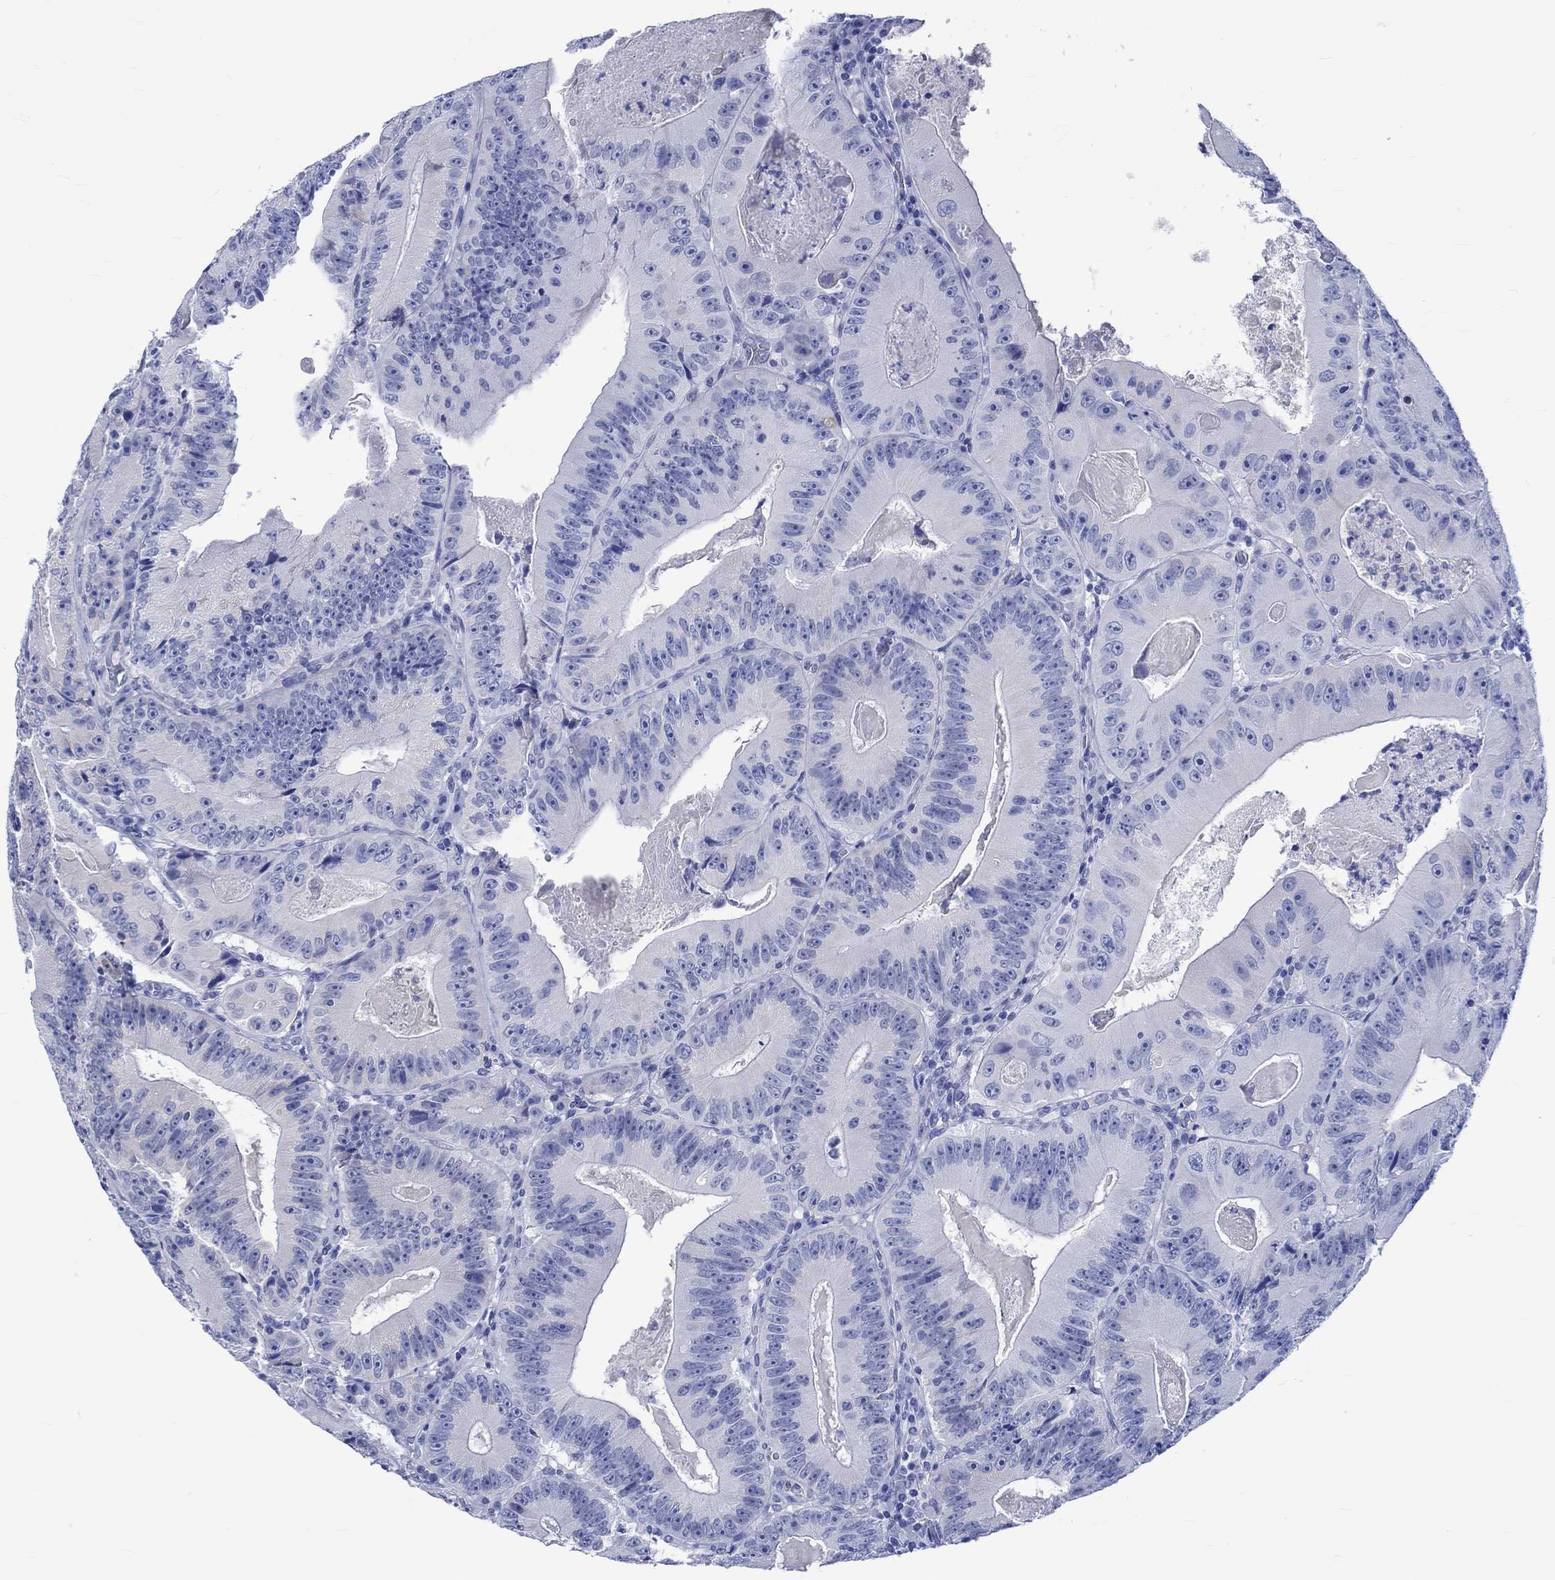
{"staining": {"intensity": "negative", "quantity": "none", "location": "none"}, "tissue": "colorectal cancer", "cell_type": "Tumor cells", "image_type": "cancer", "snomed": [{"axis": "morphology", "description": "Adenocarcinoma, NOS"}, {"axis": "topography", "description": "Colon"}], "caption": "IHC image of human colorectal cancer (adenocarcinoma) stained for a protein (brown), which demonstrates no staining in tumor cells.", "gene": "KLHL33", "patient": {"sex": "female", "age": 86}}